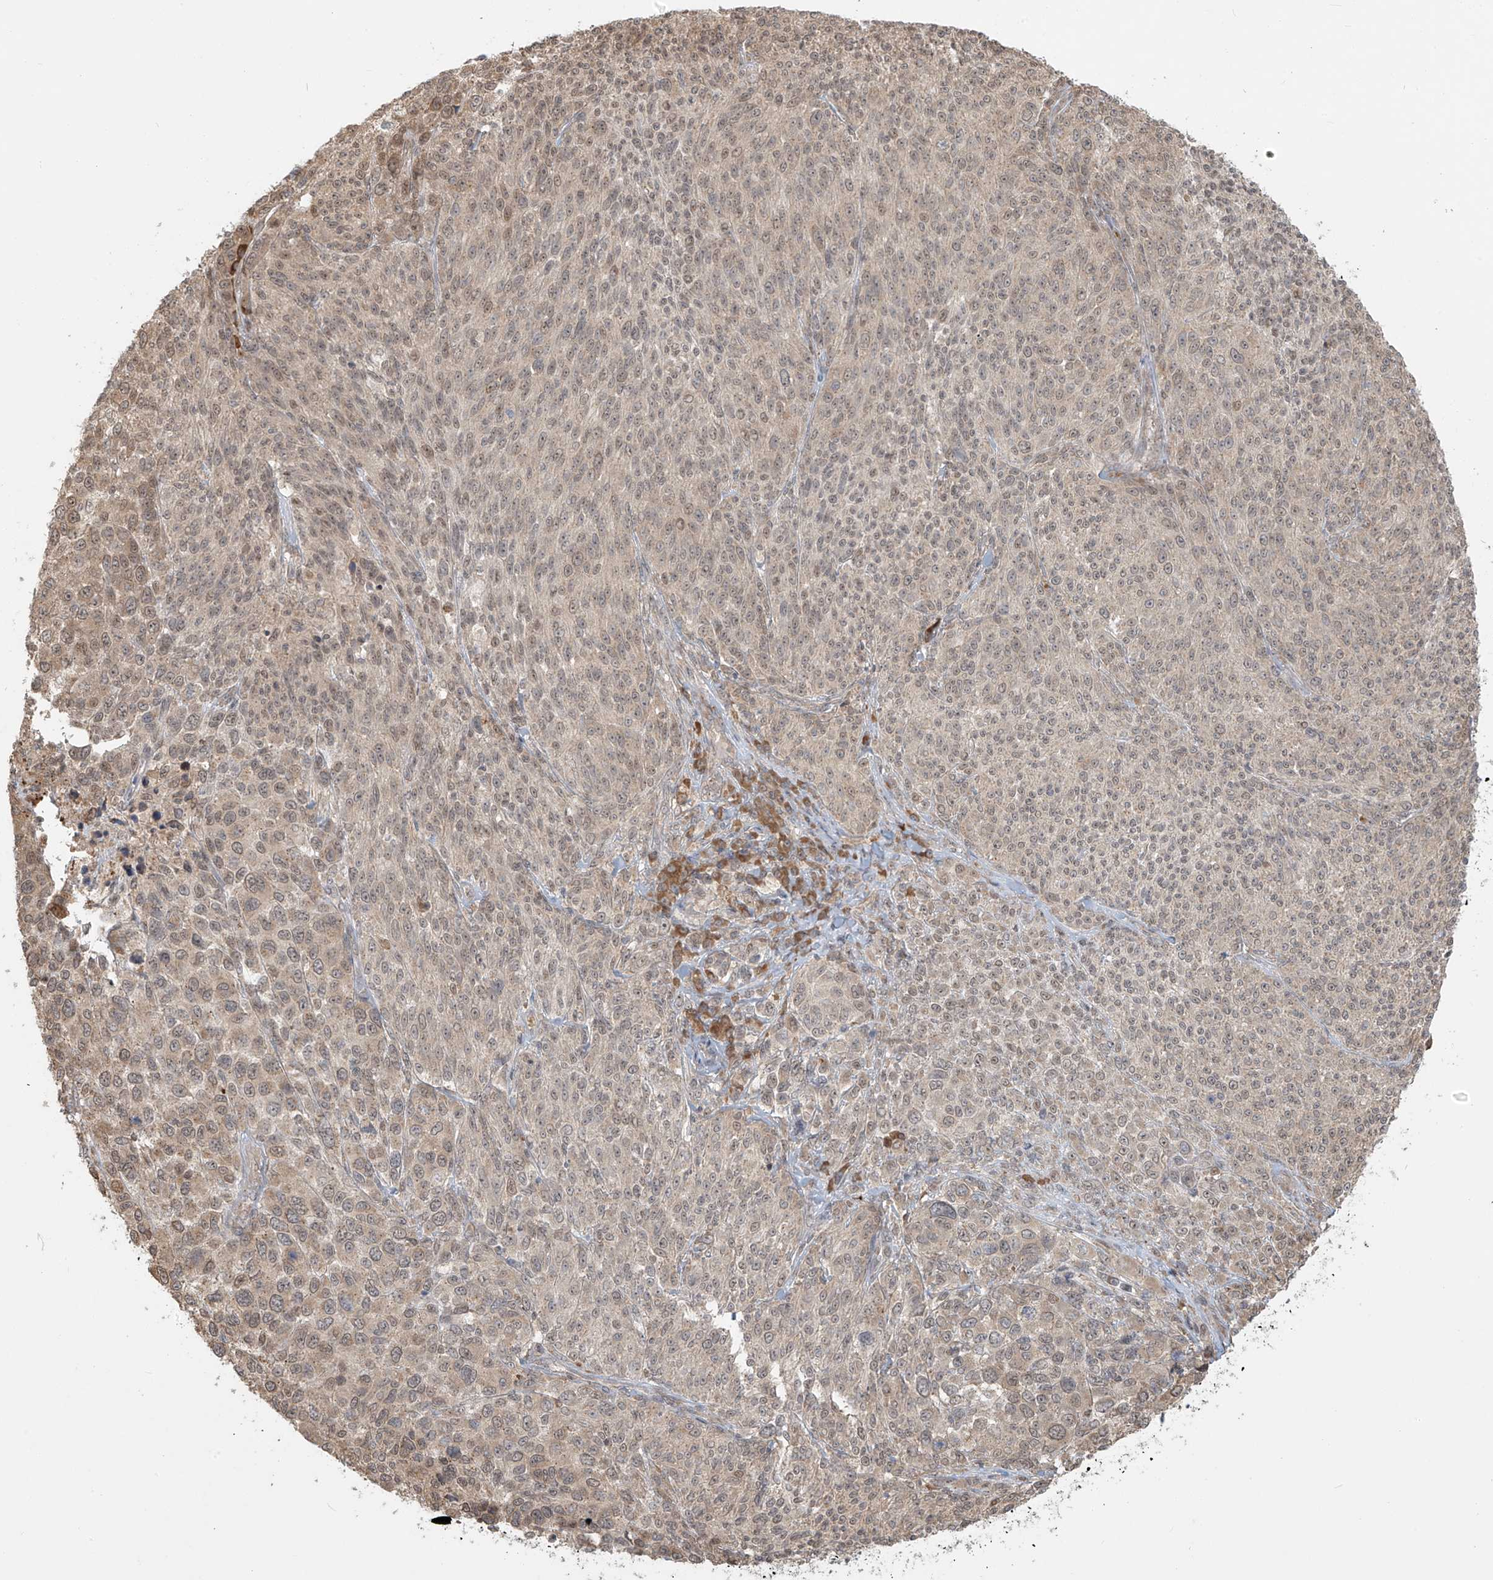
{"staining": {"intensity": "weak", "quantity": "25%-75%", "location": "nuclear"}, "tissue": "melanoma", "cell_type": "Tumor cells", "image_type": "cancer", "snomed": [{"axis": "morphology", "description": "Malignant melanoma, NOS"}, {"axis": "topography", "description": "Skin of trunk"}], "caption": "Immunohistochemistry of human malignant melanoma demonstrates low levels of weak nuclear staining in about 25%-75% of tumor cells. (Stains: DAB (3,3'-diaminobenzidine) in brown, nuclei in blue, Microscopy: brightfield microscopy at high magnification).", "gene": "PLEKHM3", "patient": {"sex": "male", "age": 71}}